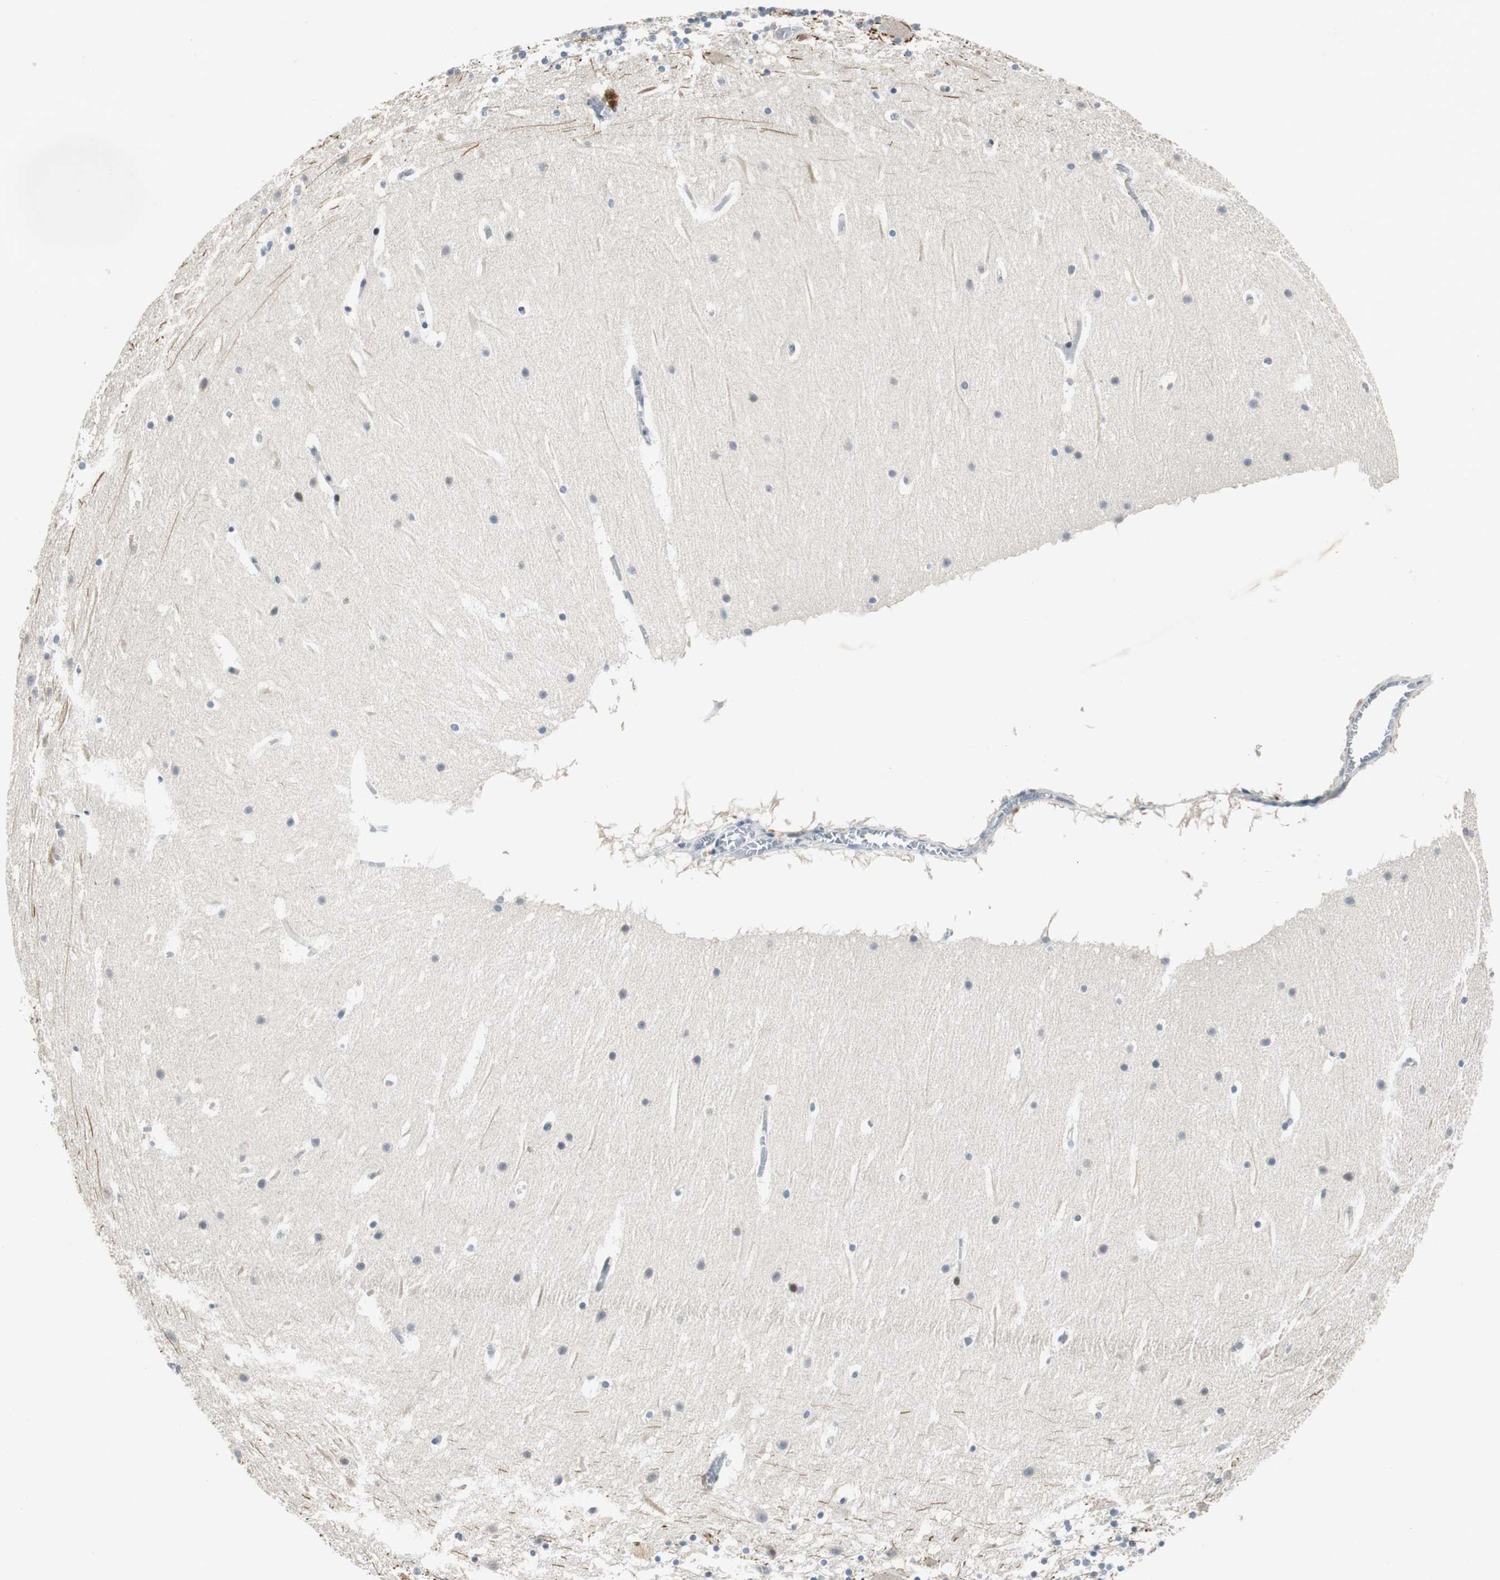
{"staining": {"intensity": "weak", "quantity": "<25%", "location": "nuclear"}, "tissue": "cerebellum", "cell_type": "Cells in molecular layer", "image_type": "normal", "snomed": [{"axis": "morphology", "description": "Normal tissue, NOS"}, {"axis": "topography", "description": "Cerebellum"}], "caption": "The immunohistochemistry histopathology image has no significant staining in cells in molecular layer of cerebellum.", "gene": "AJUBA", "patient": {"sex": "male", "age": 45}}